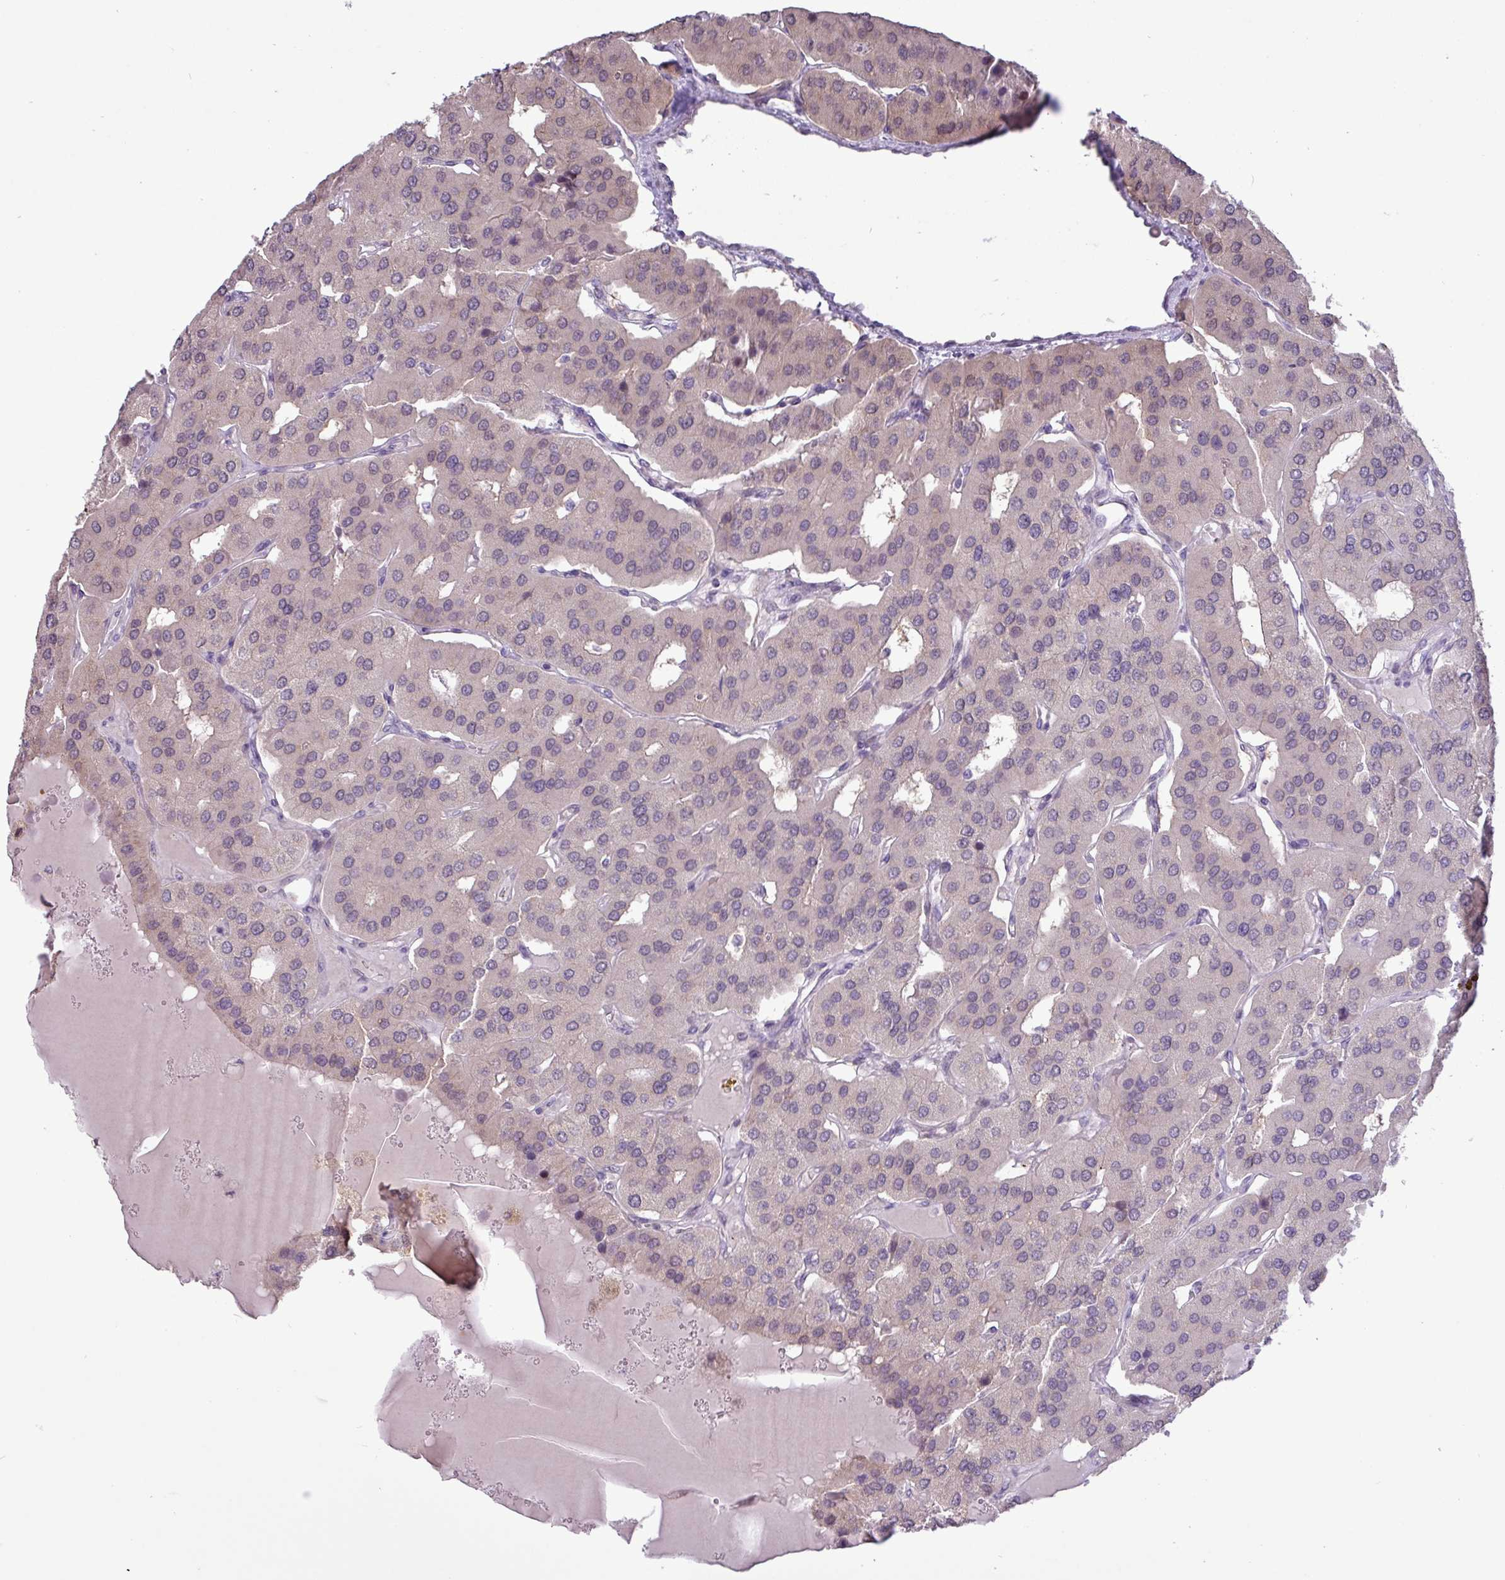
{"staining": {"intensity": "weak", "quantity": "<25%", "location": "cytoplasmic/membranous"}, "tissue": "parathyroid gland", "cell_type": "Glandular cells", "image_type": "normal", "snomed": [{"axis": "morphology", "description": "Normal tissue, NOS"}, {"axis": "morphology", "description": "Adenoma, NOS"}, {"axis": "topography", "description": "Parathyroid gland"}], "caption": "IHC image of normal parathyroid gland stained for a protein (brown), which exhibits no staining in glandular cells.", "gene": "RIPPLY1", "patient": {"sex": "female", "age": 86}}